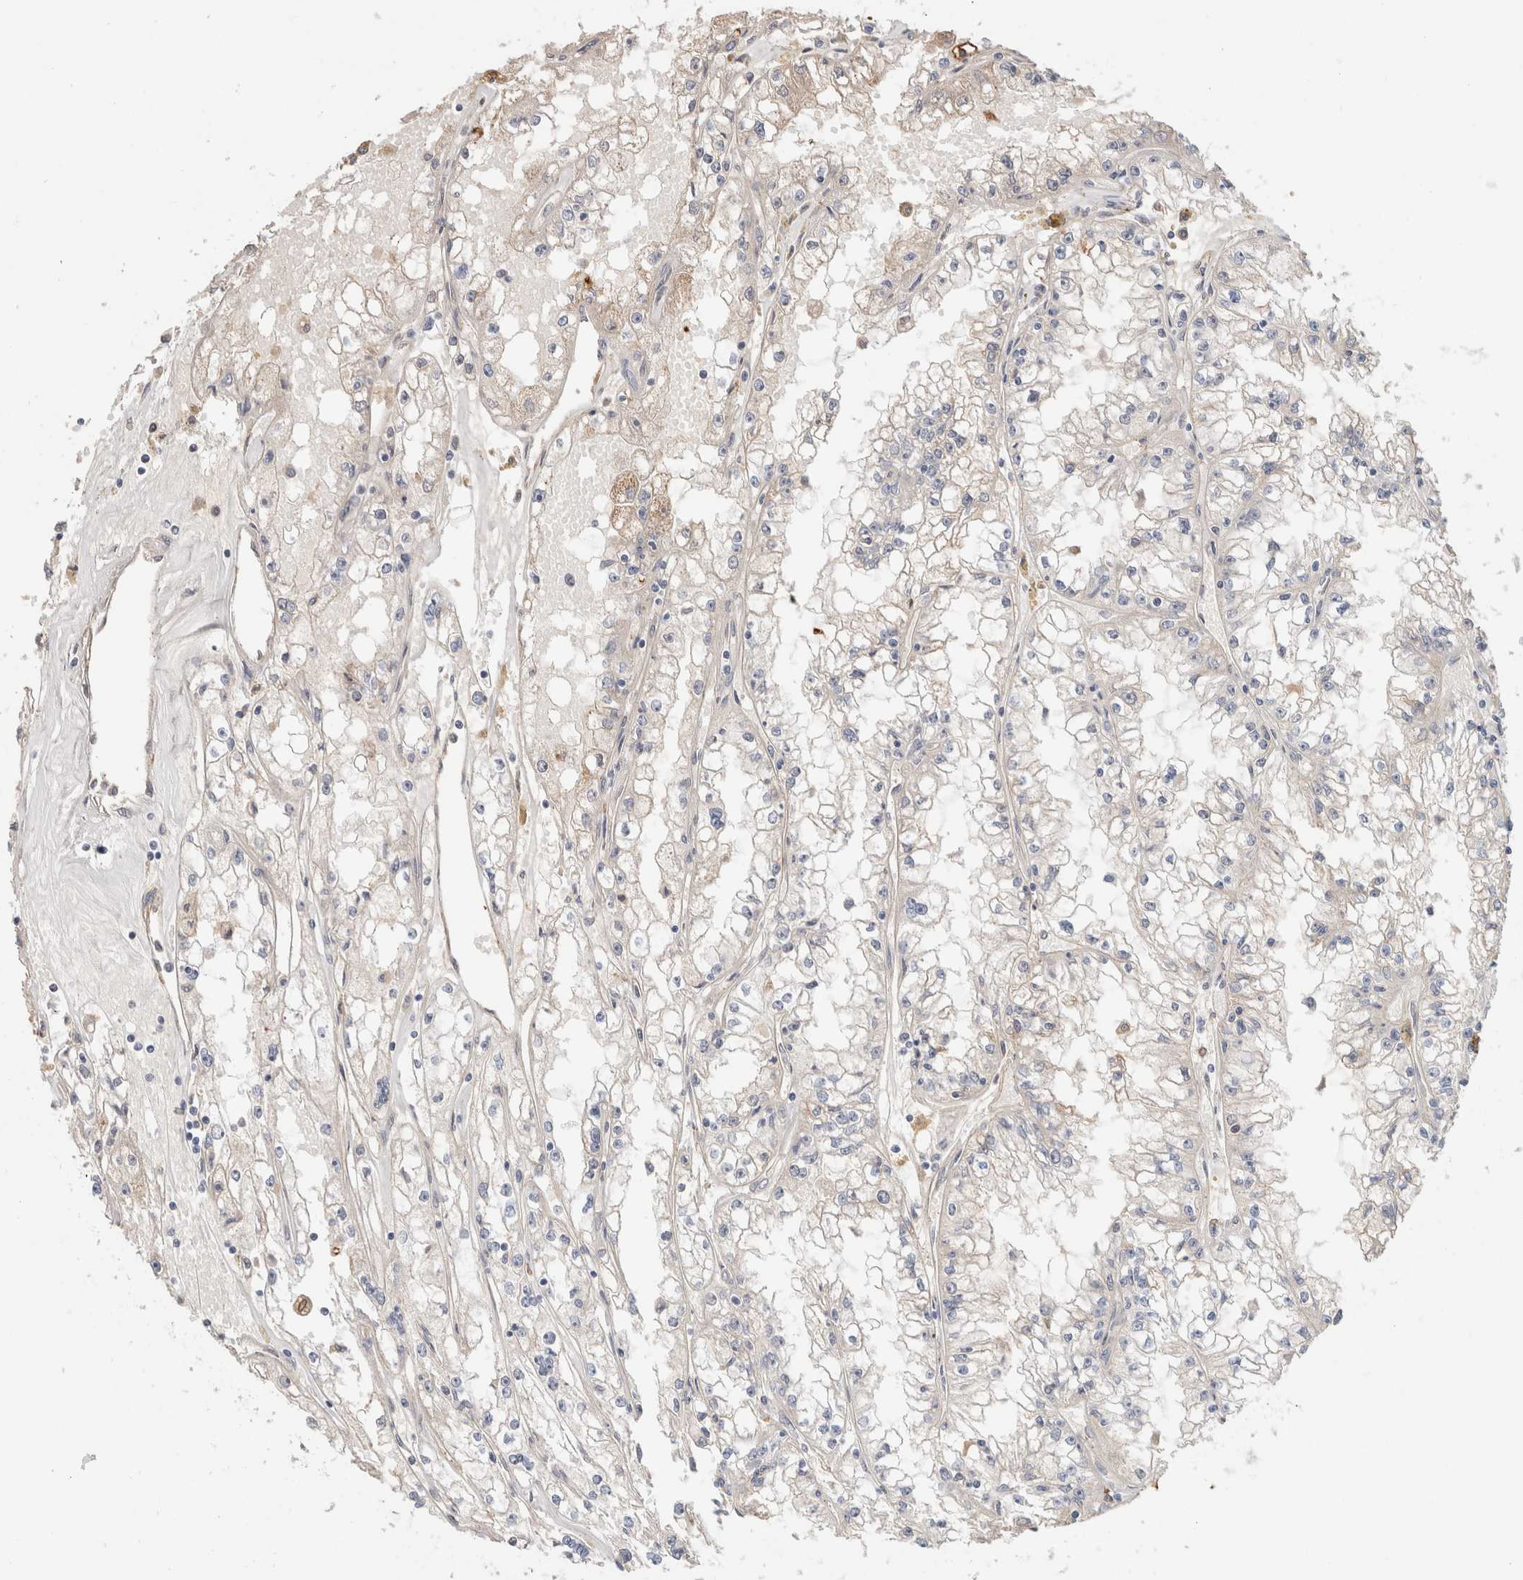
{"staining": {"intensity": "negative", "quantity": "none", "location": "none"}, "tissue": "renal cancer", "cell_type": "Tumor cells", "image_type": "cancer", "snomed": [{"axis": "morphology", "description": "Adenocarcinoma, NOS"}, {"axis": "topography", "description": "Kidney"}], "caption": "IHC micrograph of neoplastic tissue: human renal cancer stained with DAB exhibits no significant protein staining in tumor cells.", "gene": "PROS1", "patient": {"sex": "male", "age": 56}}